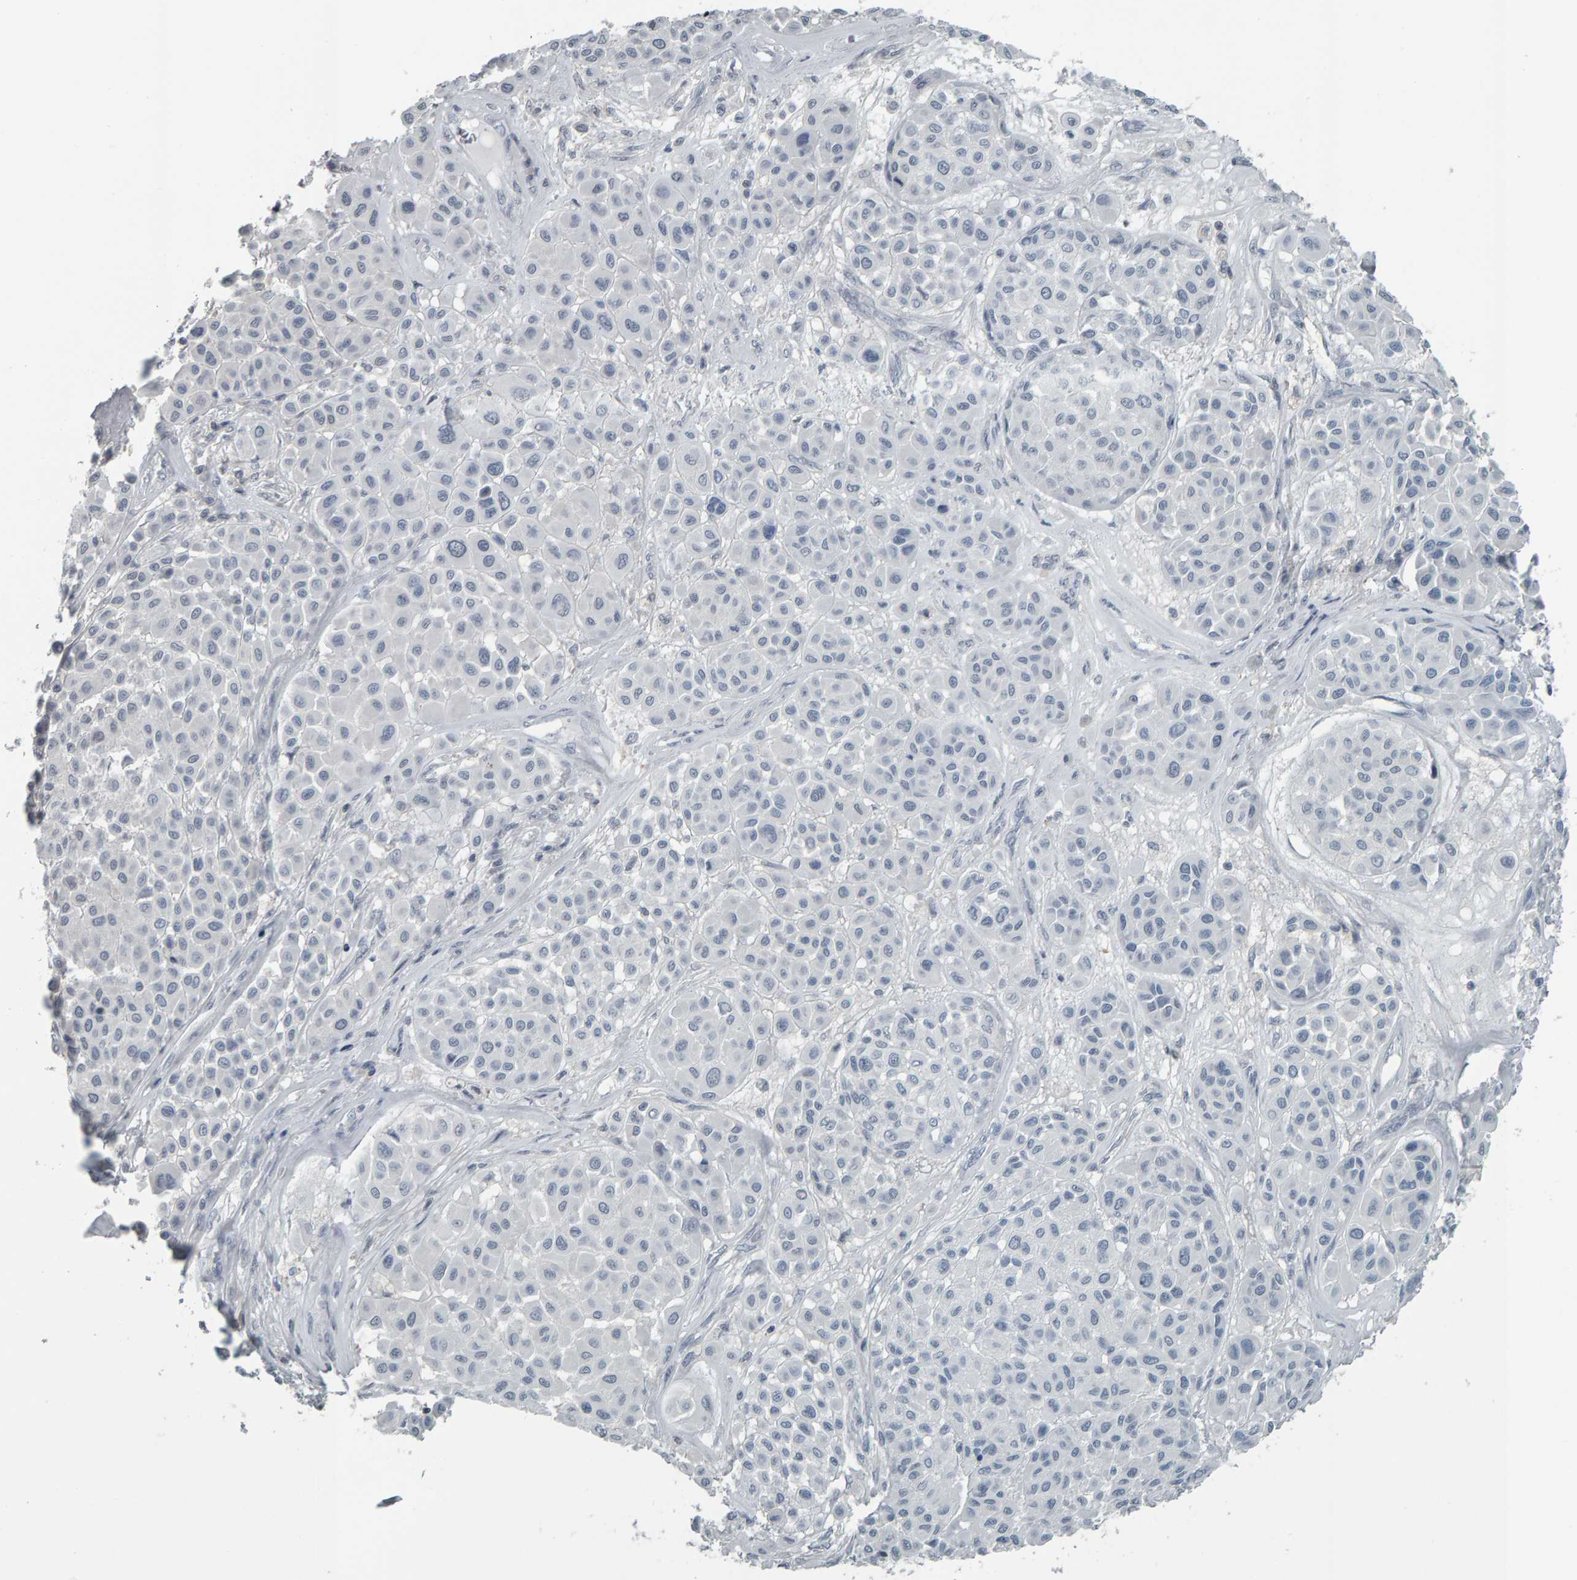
{"staining": {"intensity": "negative", "quantity": "none", "location": "none"}, "tissue": "melanoma", "cell_type": "Tumor cells", "image_type": "cancer", "snomed": [{"axis": "morphology", "description": "Malignant melanoma, Metastatic site"}, {"axis": "topography", "description": "Soft tissue"}], "caption": "DAB immunohistochemical staining of malignant melanoma (metastatic site) exhibits no significant staining in tumor cells.", "gene": "PYY", "patient": {"sex": "male", "age": 41}}